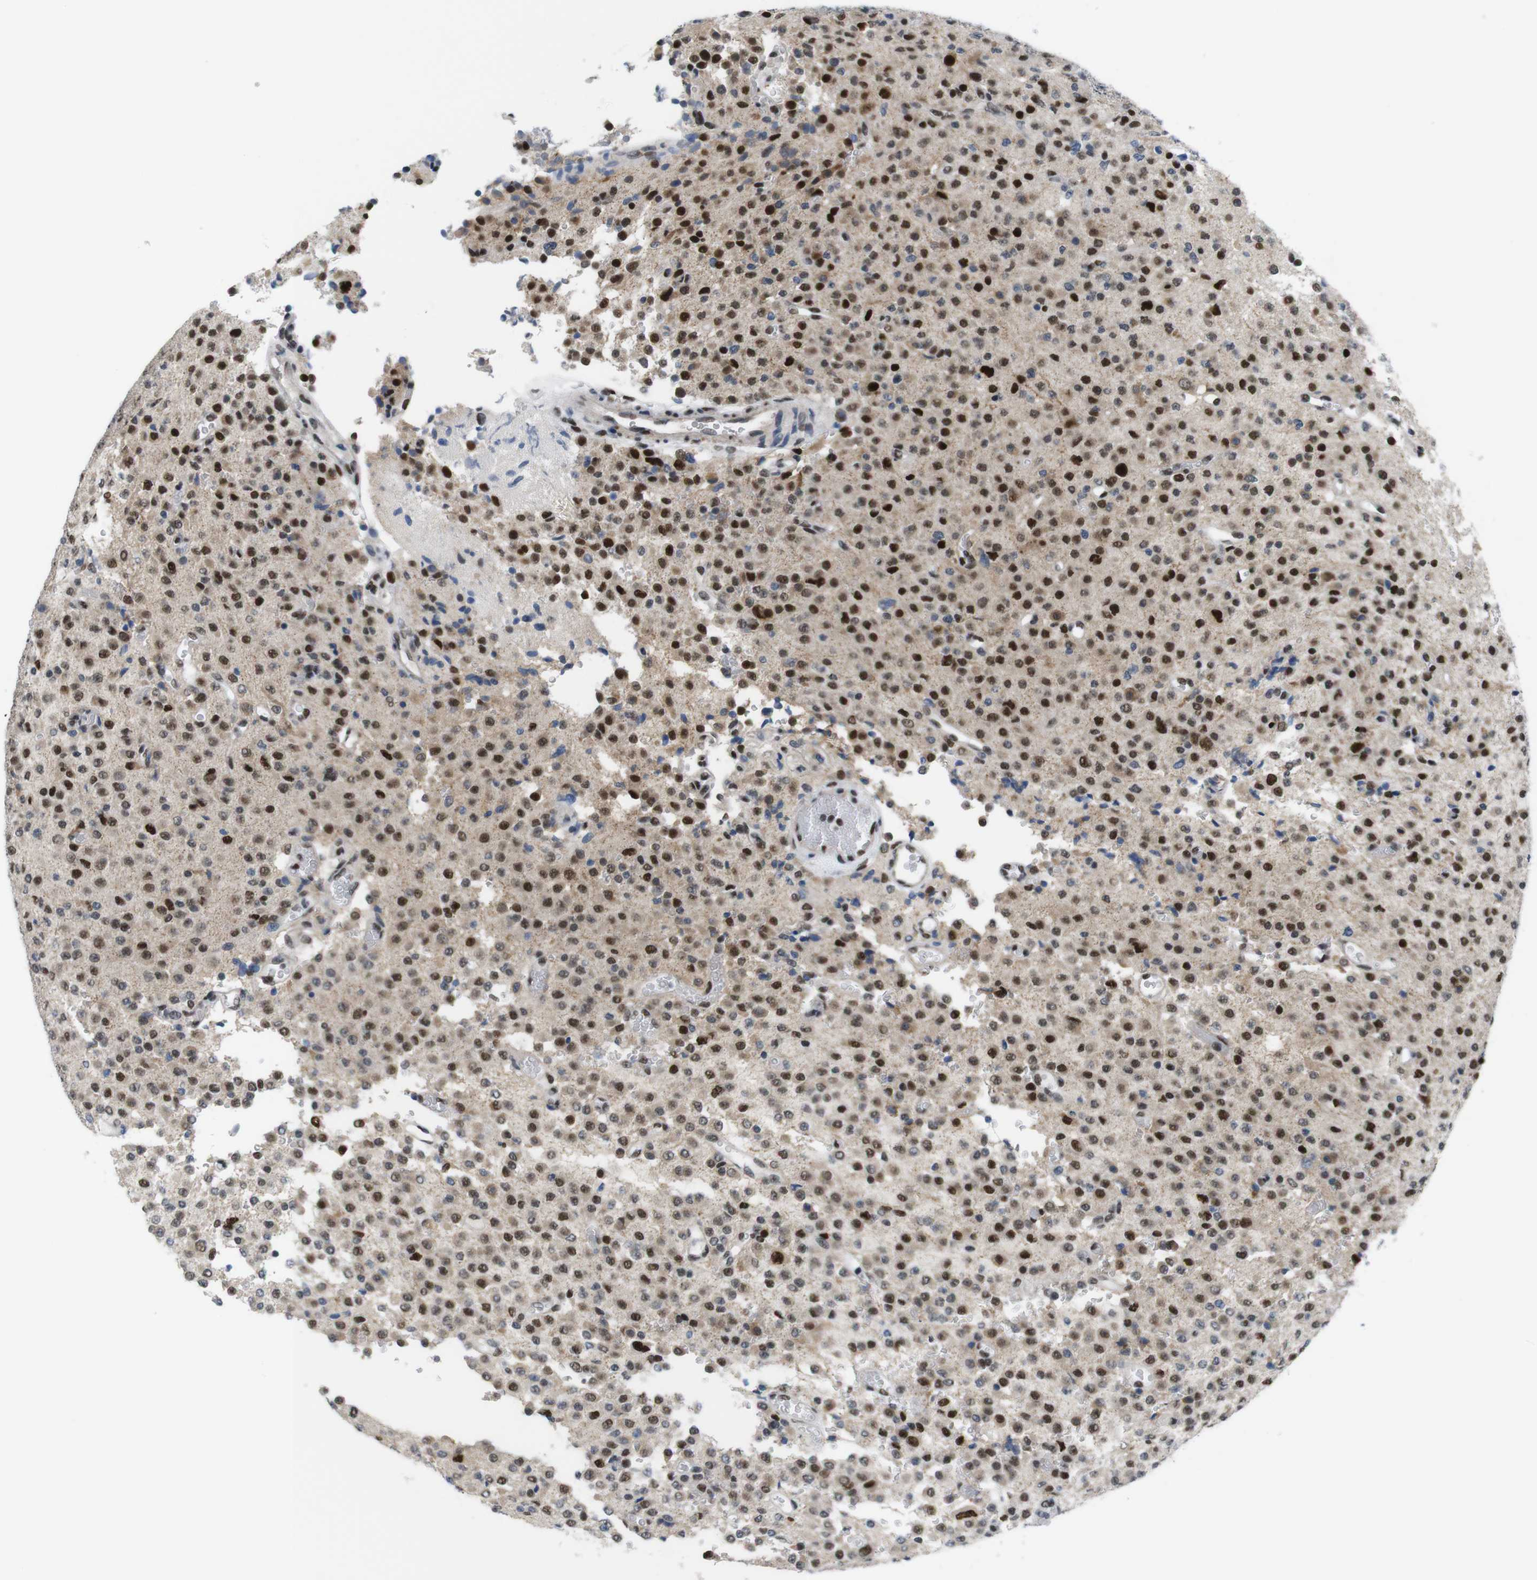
{"staining": {"intensity": "strong", "quantity": "25%-75%", "location": "nuclear"}, "tissue": "glioma", "cell_type": "Tumor cells", "image_type": "cancer", "snomed": [{"axis": "morphology", "description": "Glioma, malignant, Low grade"}, {"axis": "topography", "description": "Brain"}], "caption": "Immunohistochemistry (DAB) staining of malignant low-grade glioma reveals strong nuclear protein positivity in approximately 25%-75% of tumor cells. Immunohistochemistry (ihc) stains the protein in brown and the nuclei are stained blue.", "gene": "PSME3", "patient": {"sex": "male", "age": 38}}